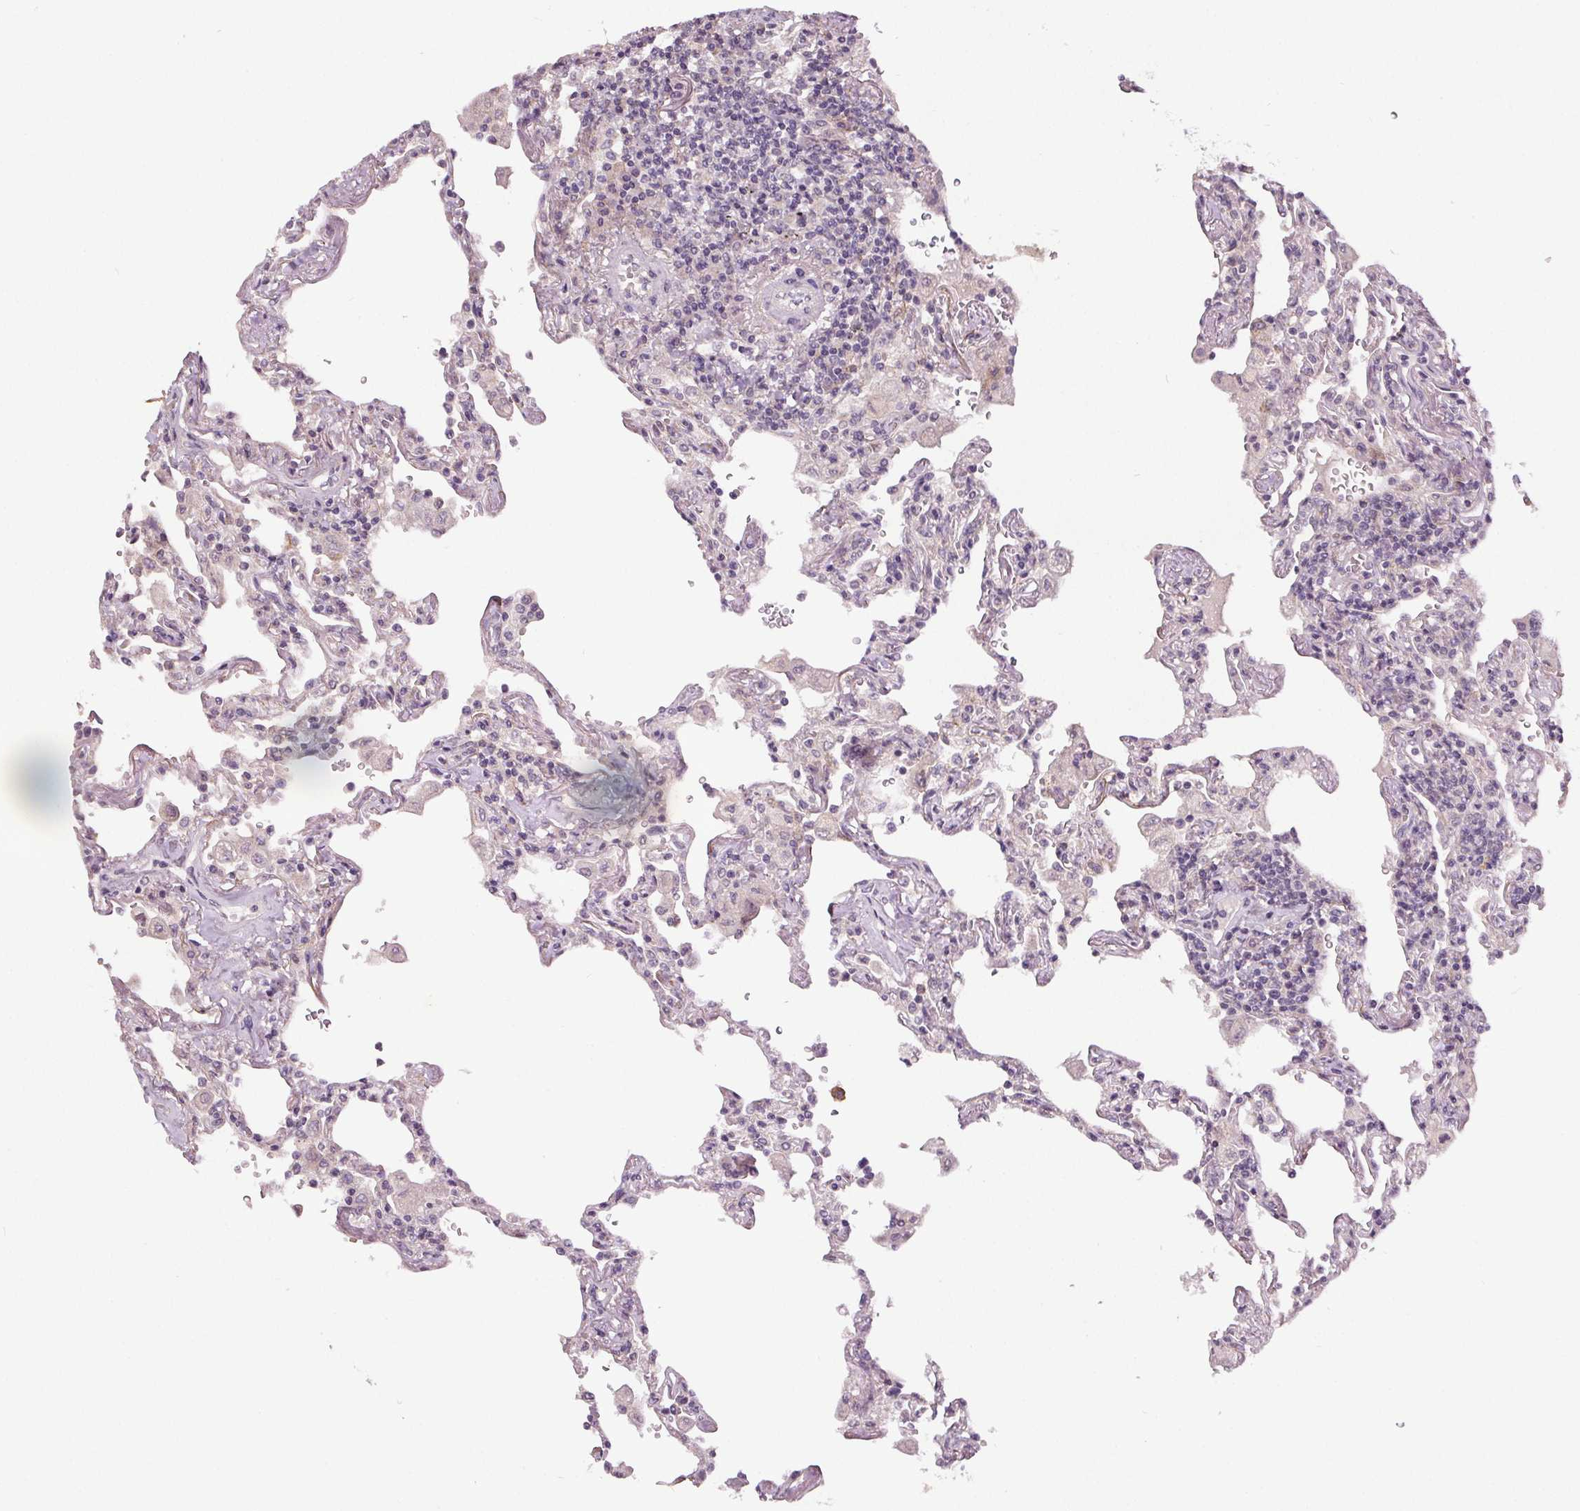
{"staining": {"intensity": "negative", "quantity": "none", "location": "none"}, "tissue": "lymphoma", "cell_type": "Tumor cells", "image_type": "cancer", "snomed": [{"axis": "morphology", "description": "Malignant lymphoma, non-Hodgkin's type, Low grade"}, {"axis": "topography", "description": "Lung"}], "caption": "IHC image of neoplastic tissue: human malignant lymphoma, non-Hodgkin's type (low-grade) stained with DAB (3,3'-diaminobenzidine) displays no significant protein positivity in tumor cells.", "gene": "EPHB3", "patient": {"sex": "female", "age": 71}}